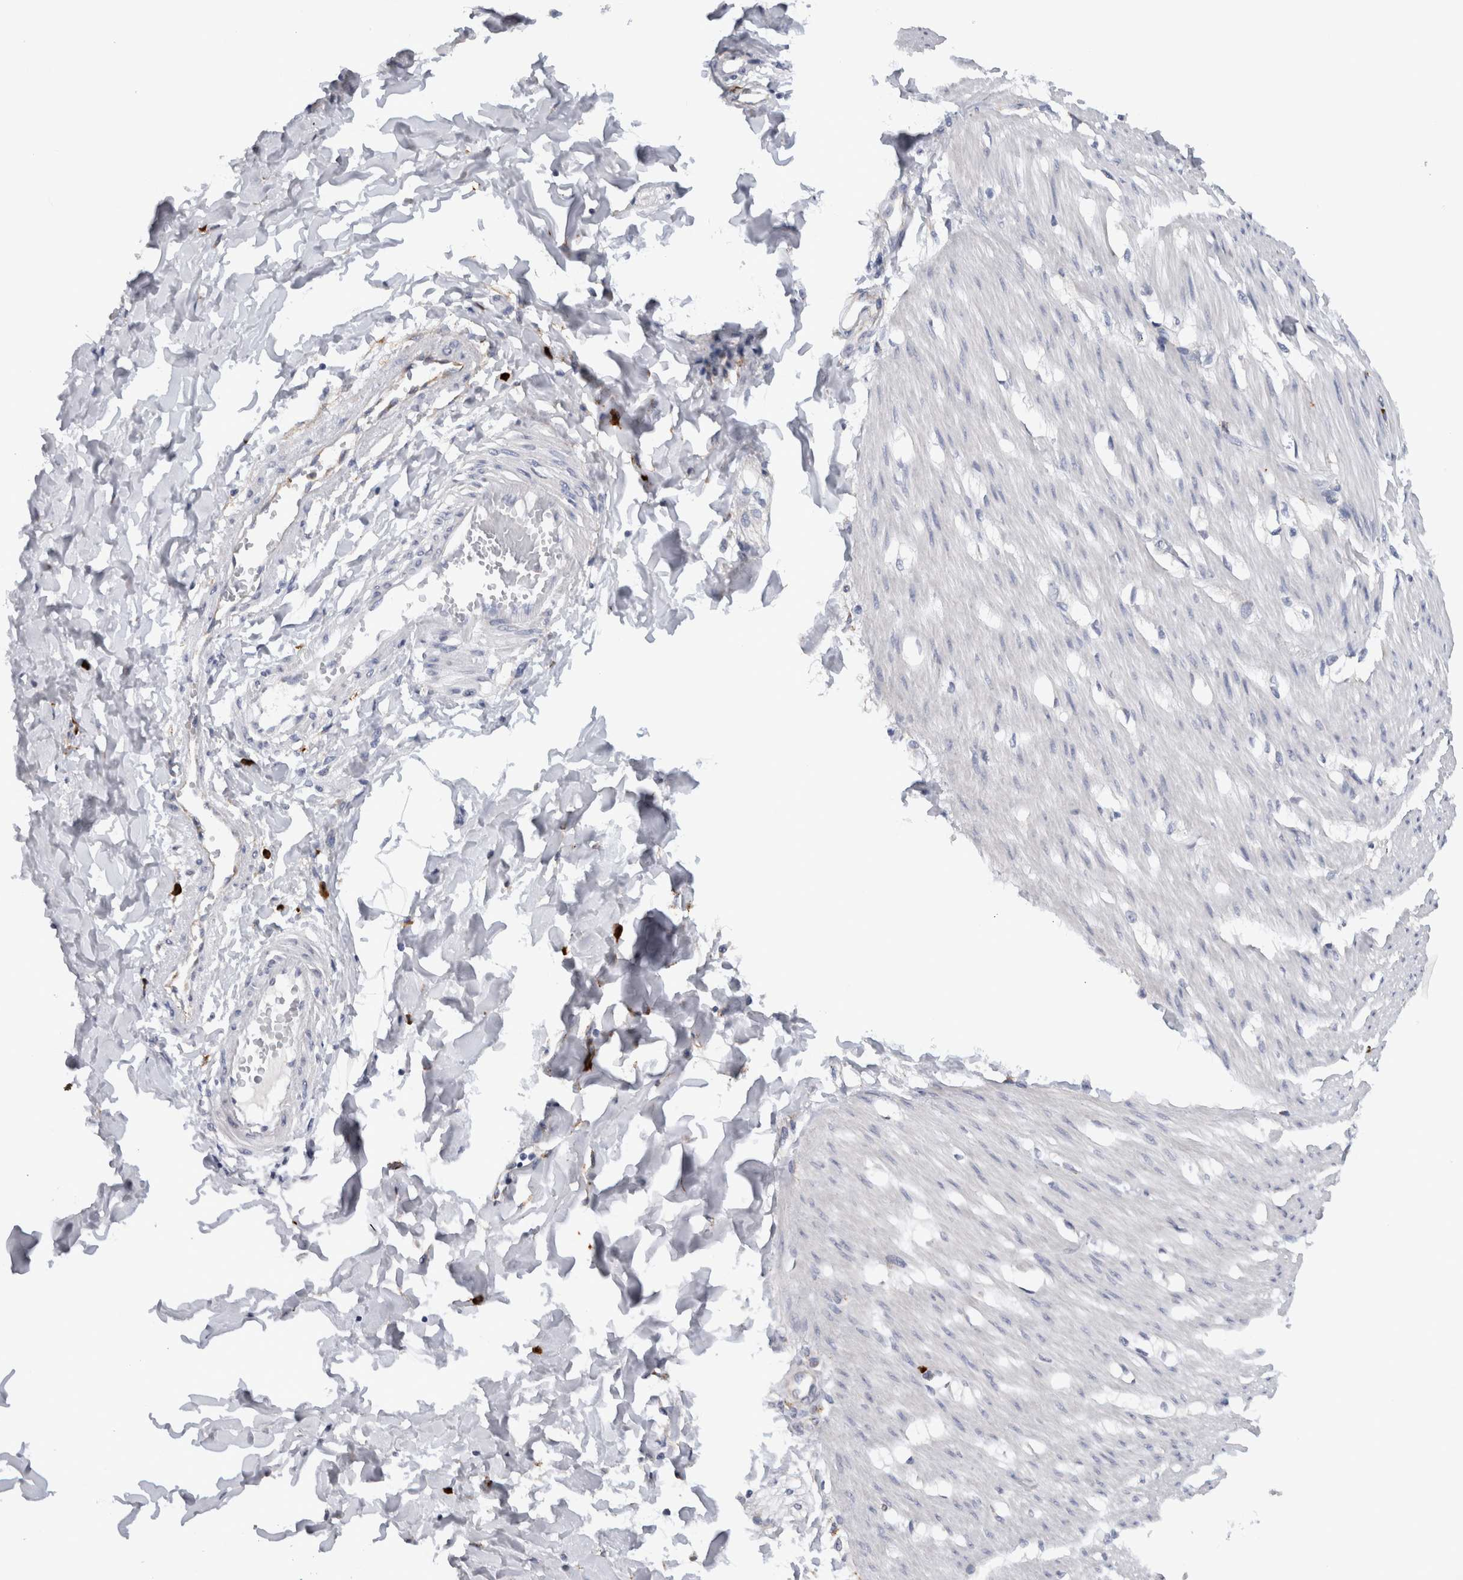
{"staining": {"intensity": "negative", "quantity": "none", "location": "none"}, "tissue": "smooth muscle", "cell_type": "Smooth muscle cells", "image_type": "normal", "snomed": [{"axis": "morphology", "description": "Normal tissue, NOS"}, {"axis": "morphology", "description": "Adenocarcinoma, NOS"}, {"axis": "topography", "description": "Smooth muscle"}, {"axis": "topography", "description": "Colon"}], "caption": "This is a histopathology image of IHC staining of normal smooth muscle, which shows no staining in smooth muscle cells.", "gene": "CD63", "patient": {"sex": "male", "age": 14}}